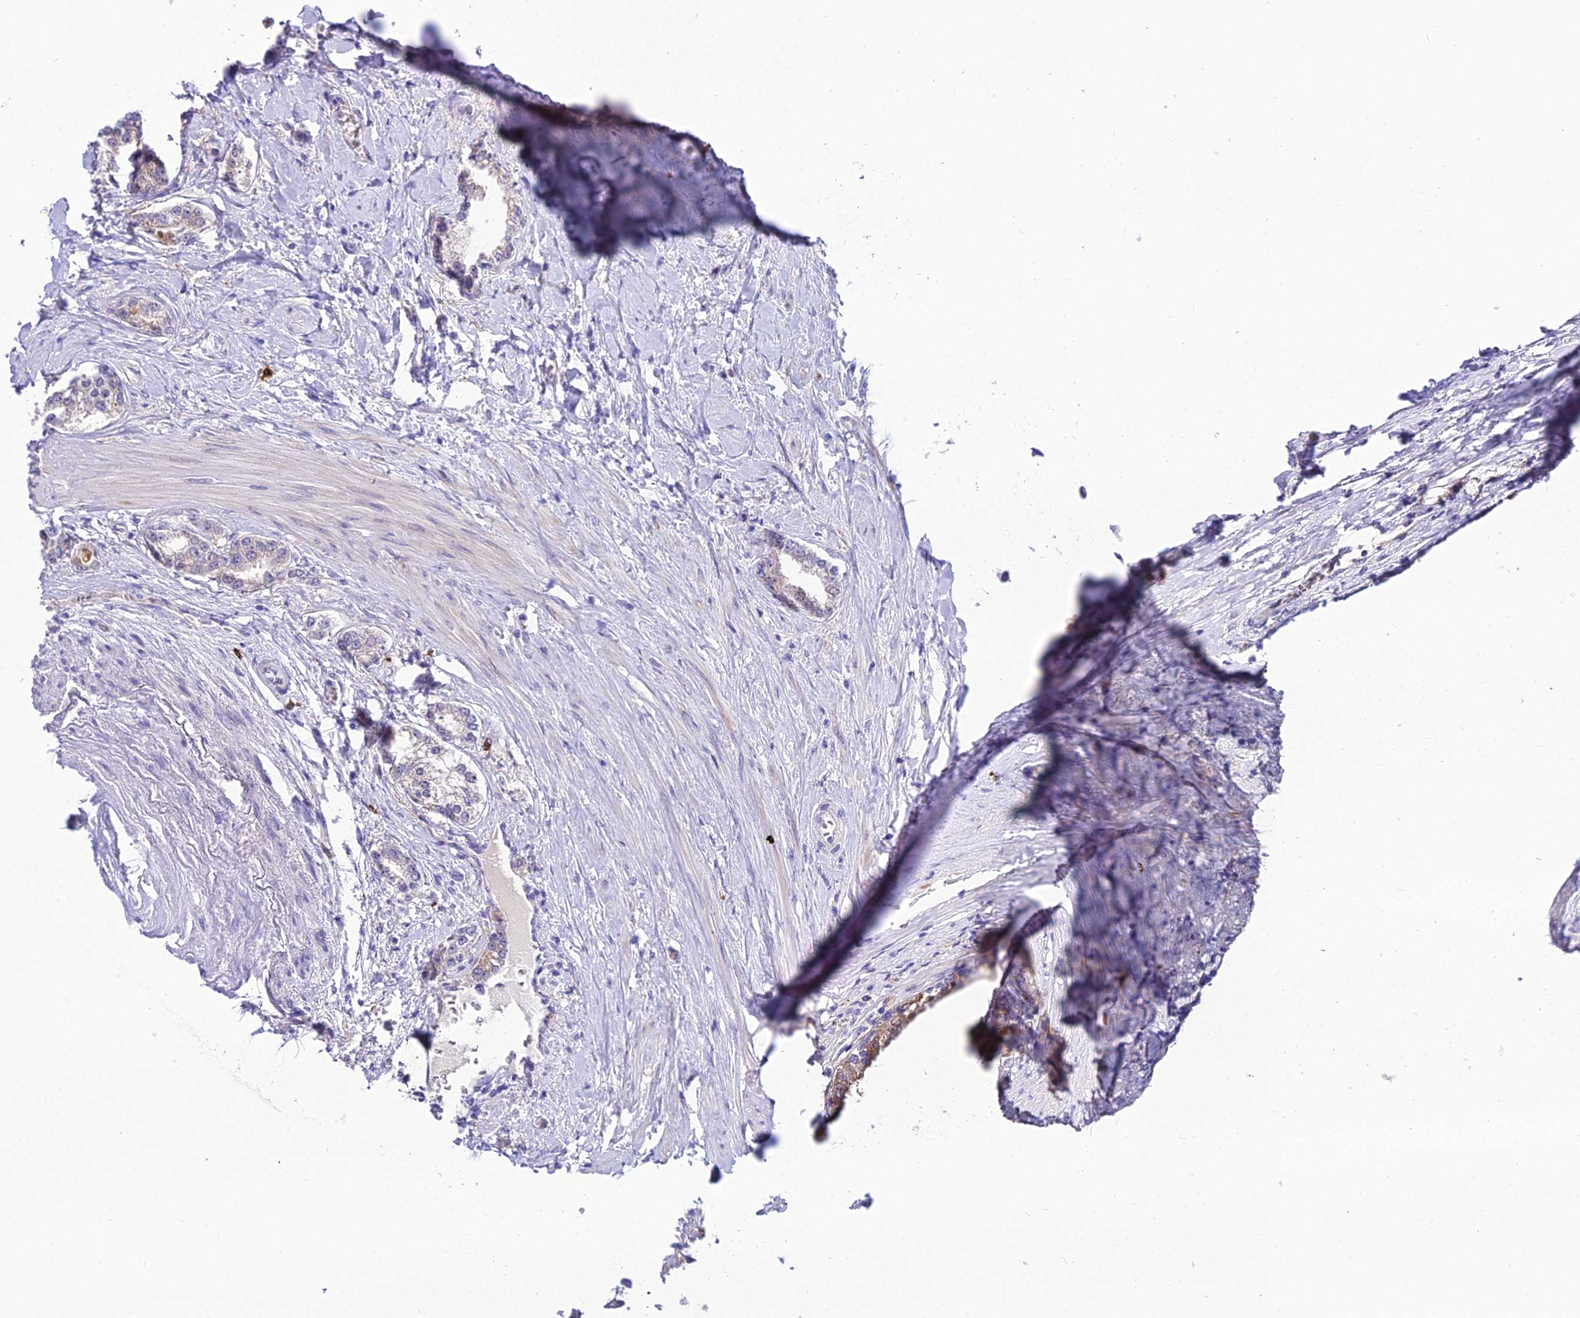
{"staining": {"intensity": "negative", "quantity": "none", "location": "none"}, "tissue": "prostate cancer", "cell_type": "Tumor cells", "image_type": "cancer", "snomed": [{"axis": "morphology", "description": "Adenocarcinoma, High grade"}, {"axis": "topography", "description": "Prostate"}], "caption": "DAB immunohistochemical staining of prostate high-grade adenocarcinoma displays no significant positivity in tumor cells.", "gene": "MB21D2", "patient": {"sex": "male", "age": 64}}